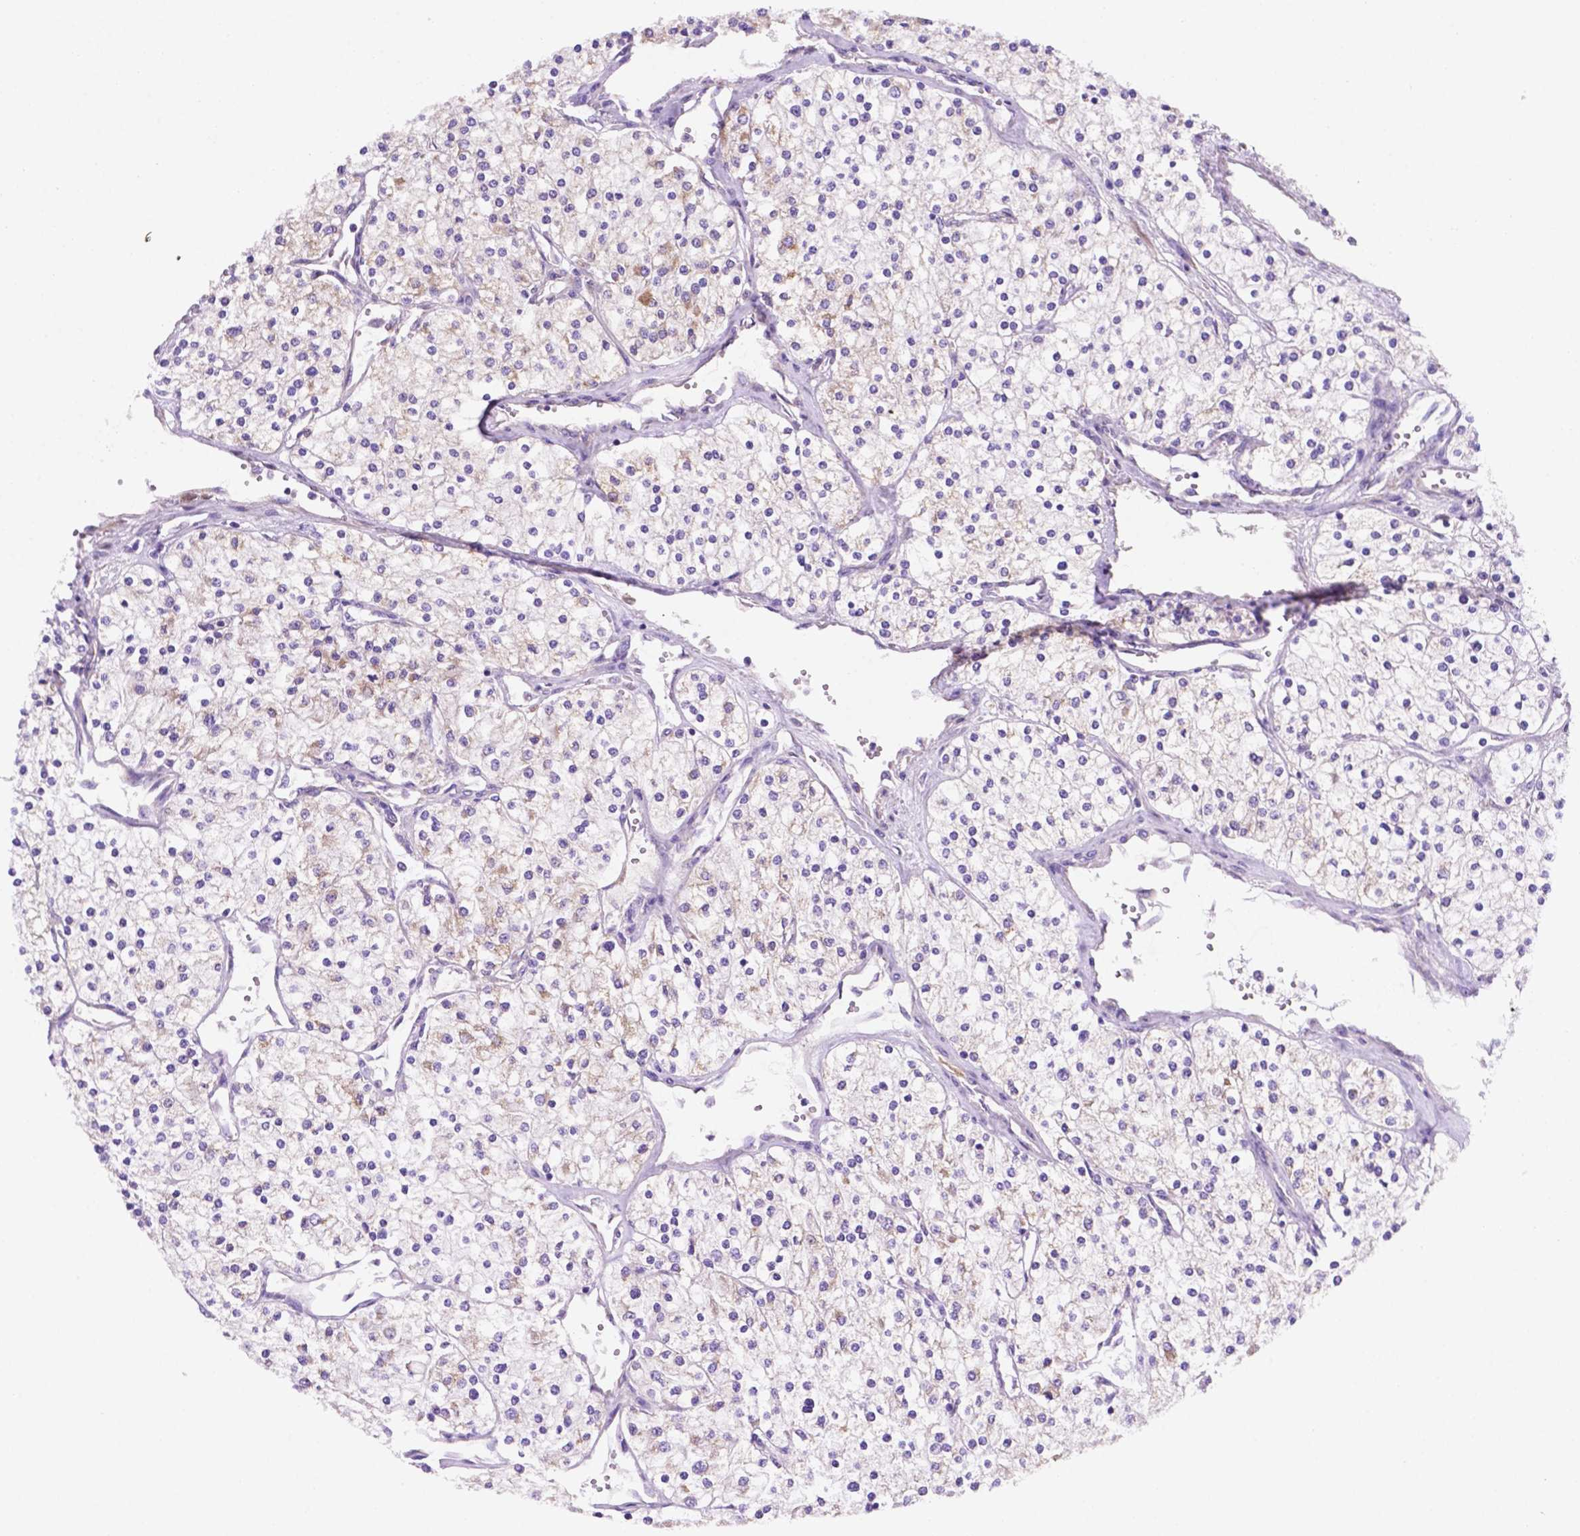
{"staining": {"intensity": "weak", "quantity": "<25%", "location": "cytoplasmic/membranous"}, "tissue": "renal cancer", "cell_type": "Tumor cells", "image_type": "cancer", "snomed": [{"axis": "morphology", "description": "Adenocarcinoma, NOS"}, {"axis": "topography", "description": "Kidney"}], "caption": "Immunohistochemistry of renal cancer (adenocarcinoma) shows no expression in tumor cells.", "gene": "CEACAM7", "patient": {"sex": "male", "age": 80}}